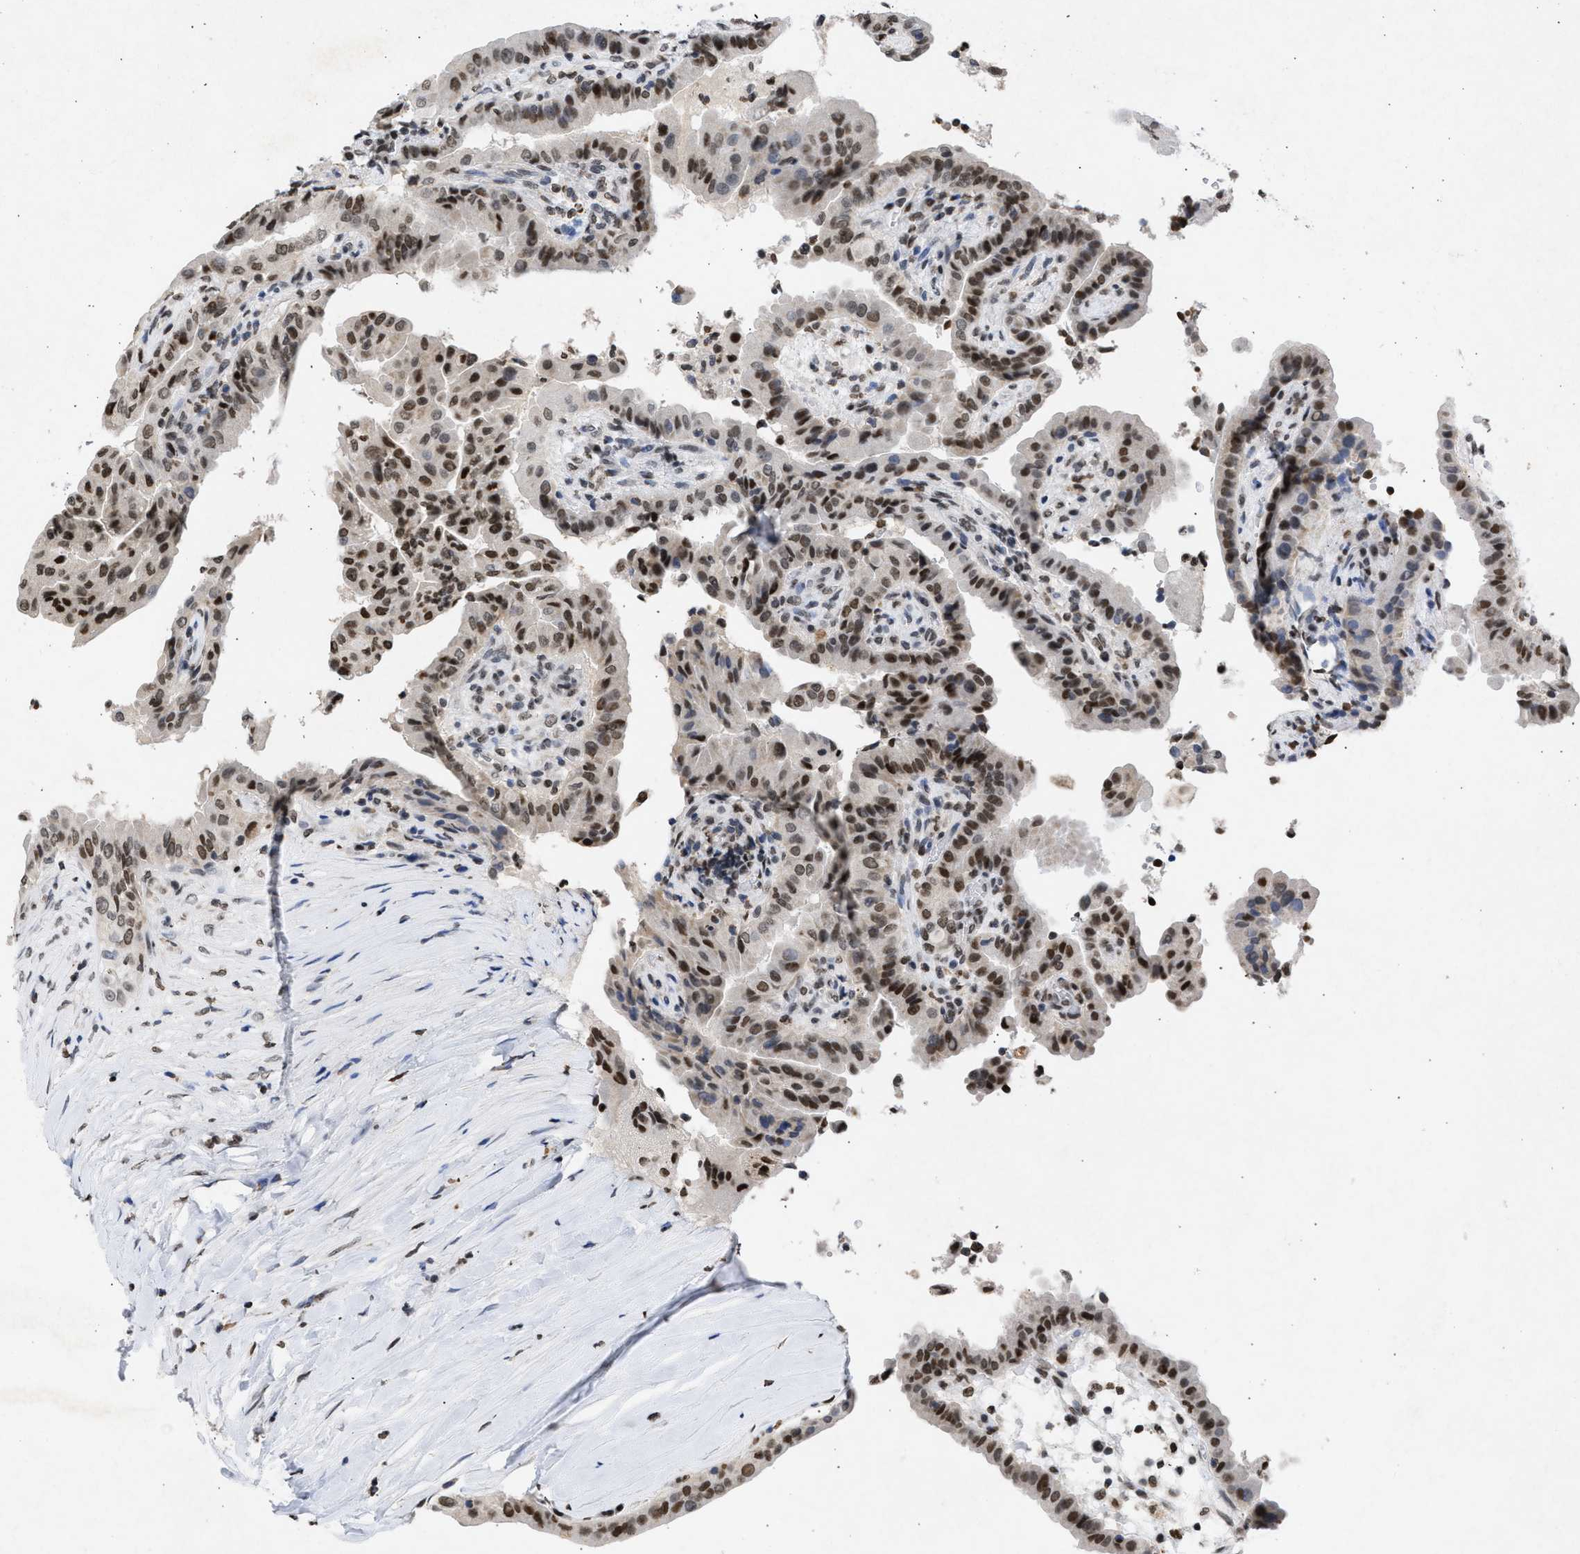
{"staining": {"intensity": "strong", "quantity": "25%-75%", "location": "nuclear"}, "tissue": "thyroid cancer", "cell_type": "Tumor cells", "image_type": "cancer", "snomed": [{"axis": "morphology", "description": "Papillary adenocarcinoma, NOS"}, {"axis": "topography", "description": "Thyroid gland"}], "caption": "Thyroid cancer tissue exhibits strong nuclear positivity in approximately 25%-75% of tumor cells", "gene": "NUP35", "patient": {"sex": "male", "age": 33}}